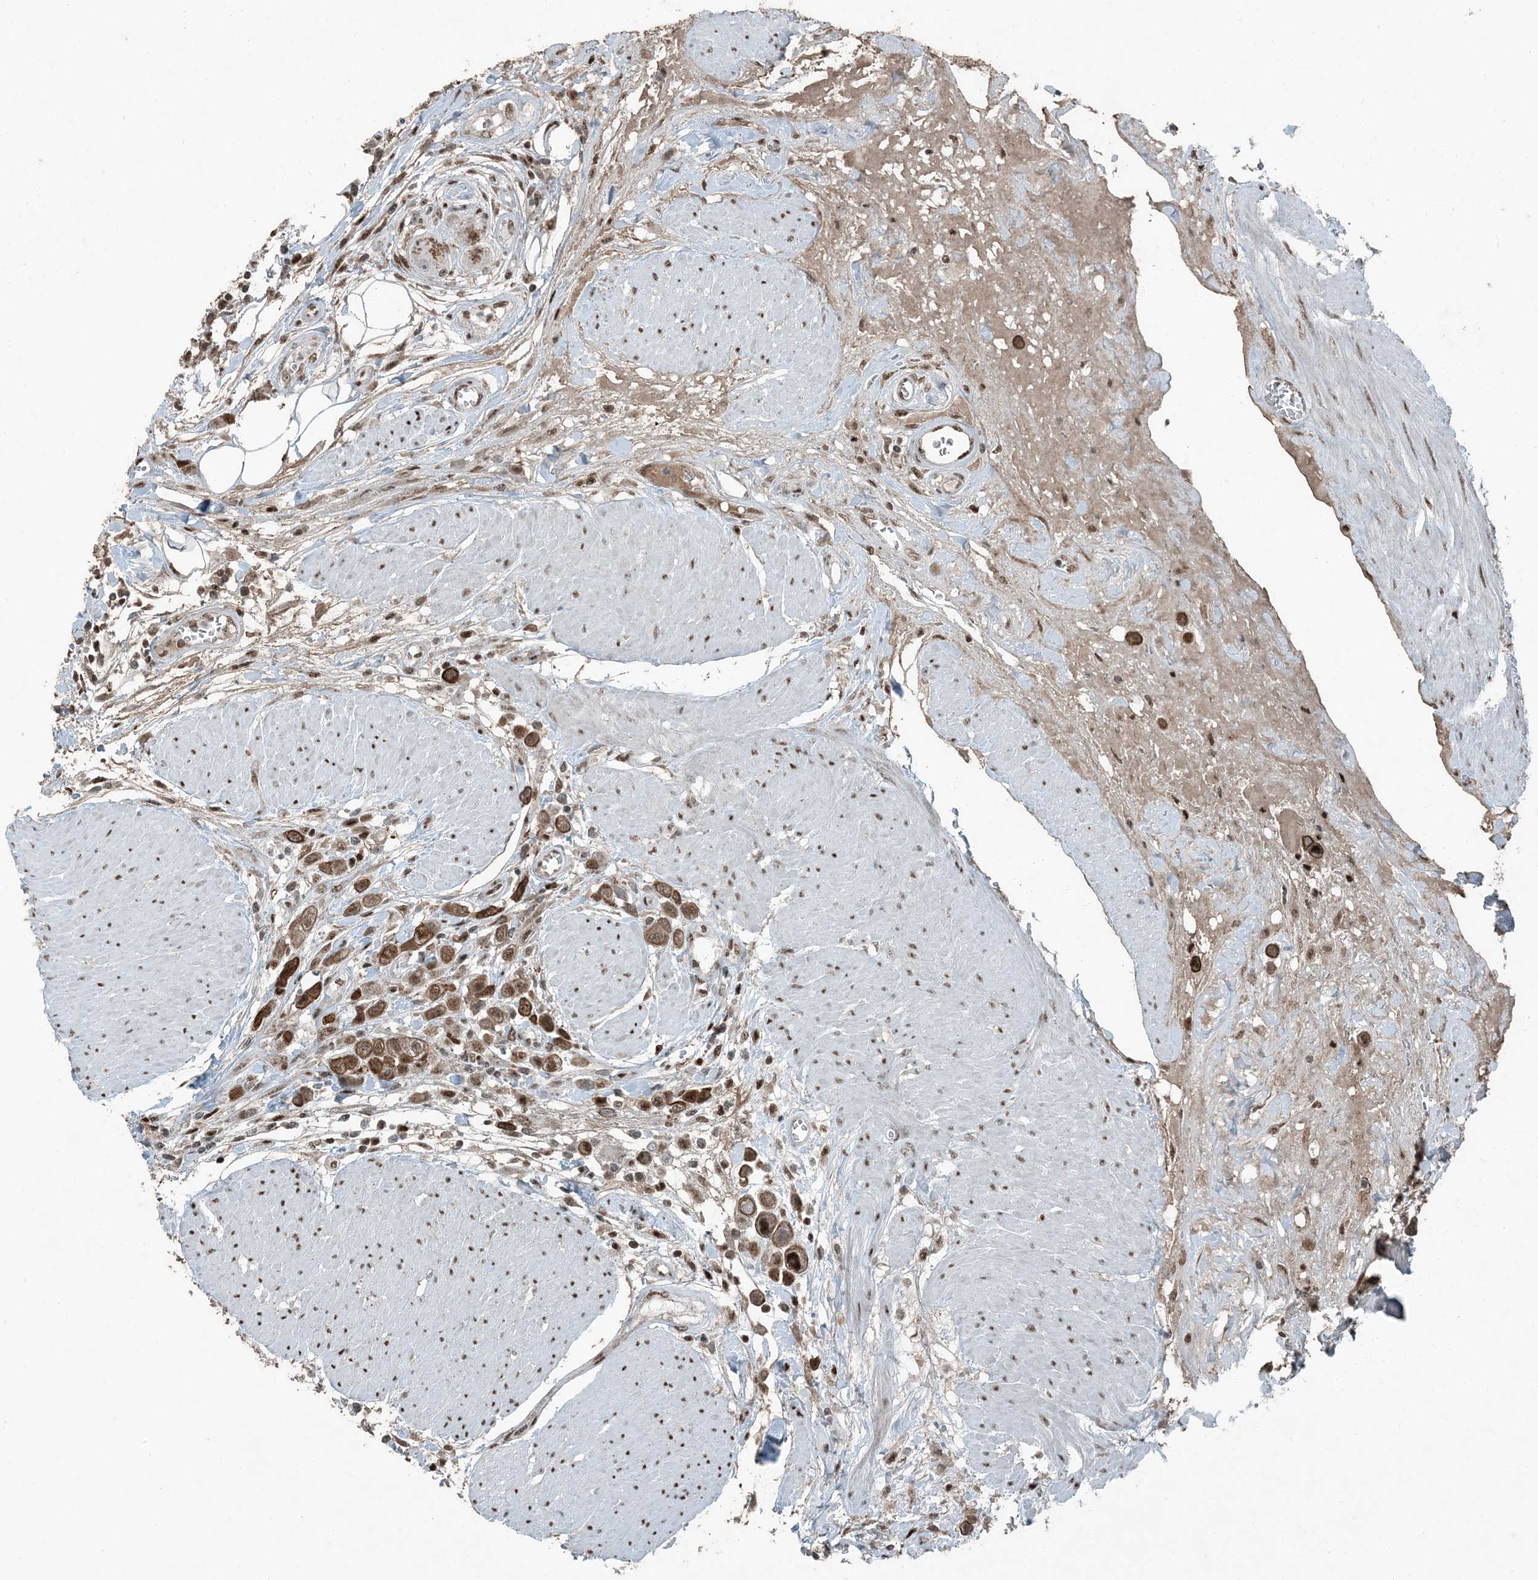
{"staining": {"intensity": "moderate", "quantity": ">75%", "location": "cytoplasmic/membranous,nuclear"}, "tissue": "urothelial cancer", "cell_type": "Tumor cells", "image_type": "cancer", "snomed": [{"axis": "morphology", "description": "Urothelial carcinoma, High grade"}, {"axis": "topography", "description": "Urinary bladder"}], "caption": "A high-resolution micrograph shows IHC staining of urothelial cancer, which reveals moderate cytoplasmic/membranous and nuclear positivity in about >75% of tumor cells.", "gene": "TADA2B", "patient": {"sex": "male", "age": 50}}